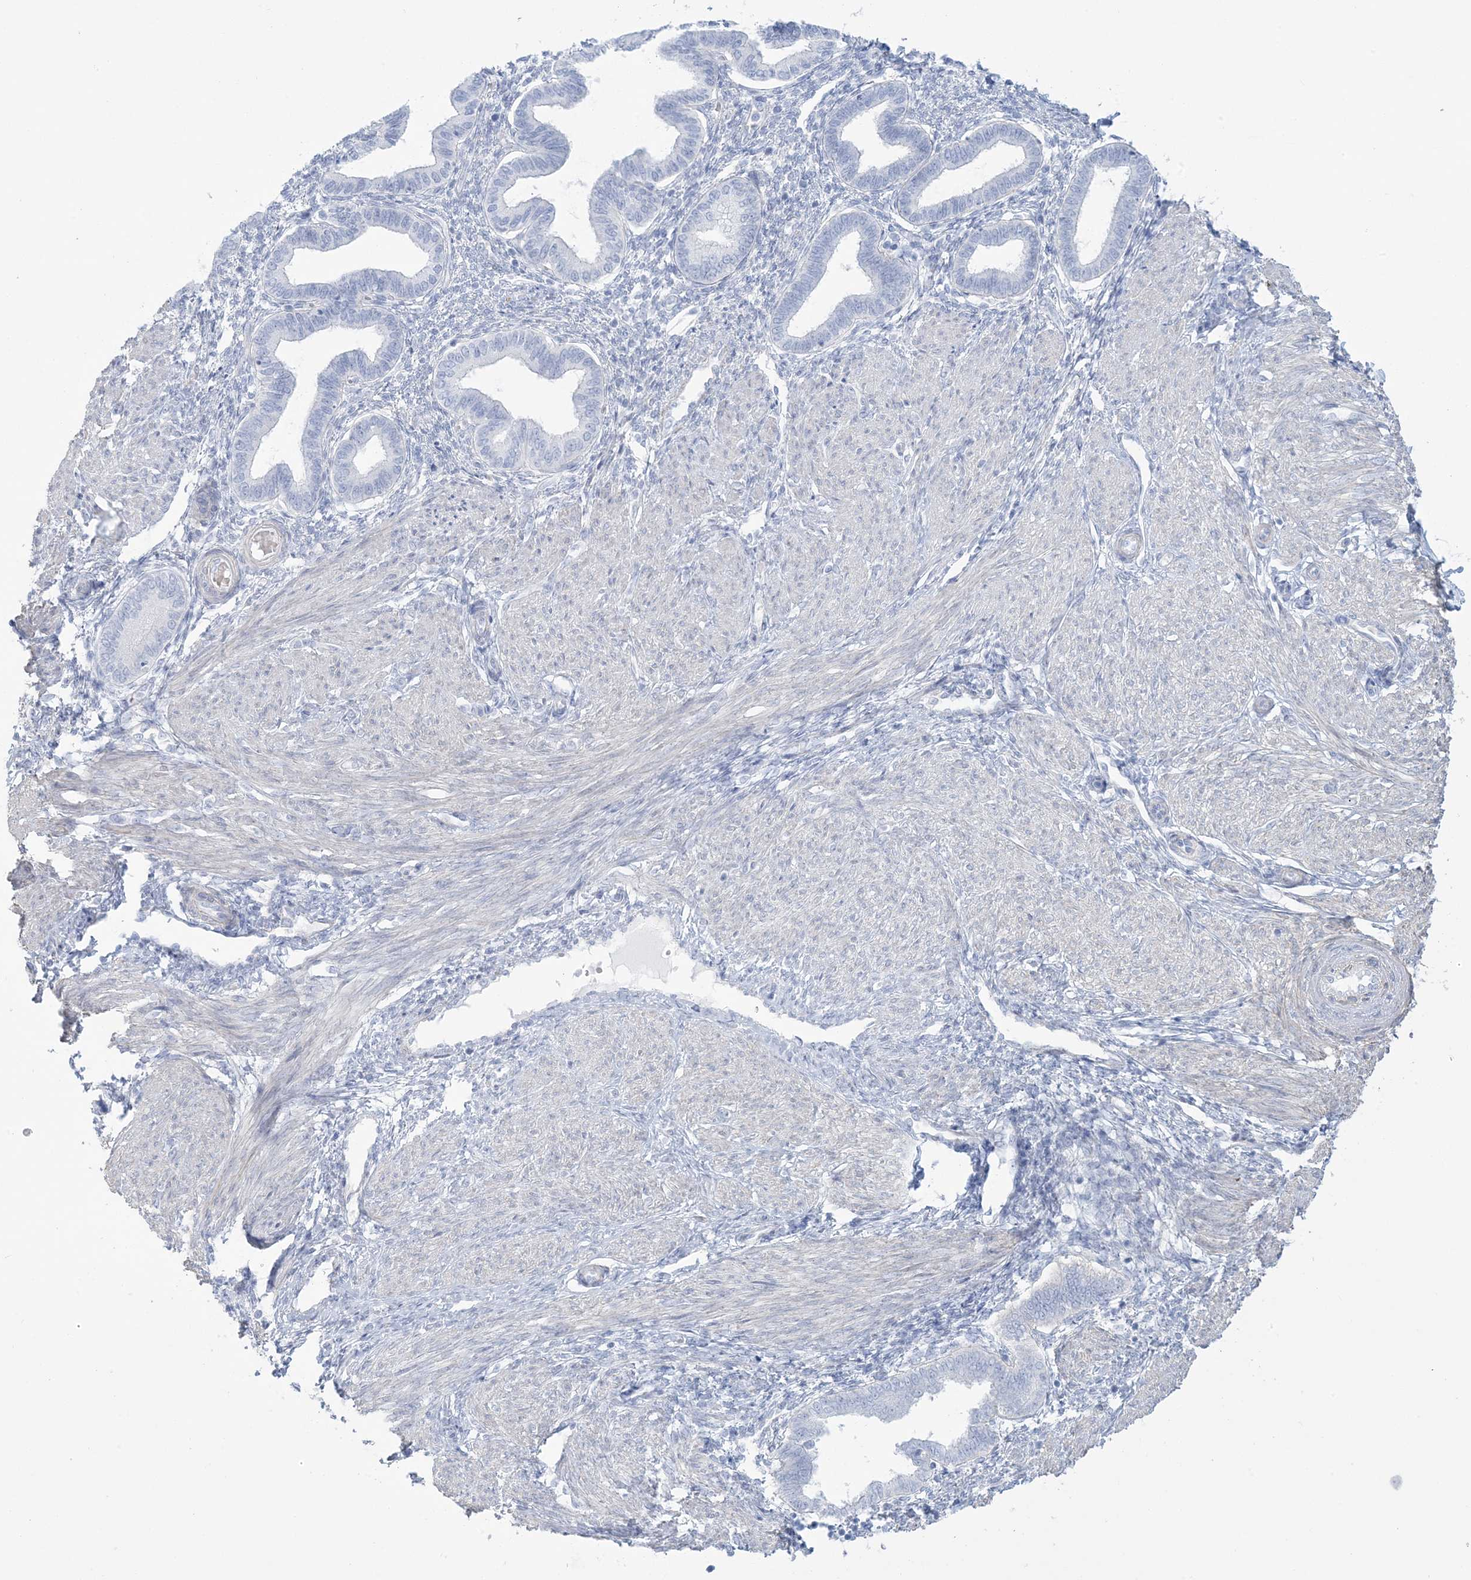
{"staining": {"intensity": "negative", "quantity": "none", "location": "none"}, "tissue": "endometrium", "cell_type": "Cells in endometrial stroma", "image_type": "normal", "snomed": [{"axis": "morphology", "description": "Normal tissue, NOS"}, {"axis": "topography", "description": "Endometrium"}], "caption": "DAB (3,3'-diaminobenzidine) immunohistochemical staining of benign human endometrium exhibits no significant expression in cells in endometrial stroma. (Brightfield microscopy of DAB IHC at high magnification).", "gene": "AGXT", "patient": {"sex": "female", "age": 53}}